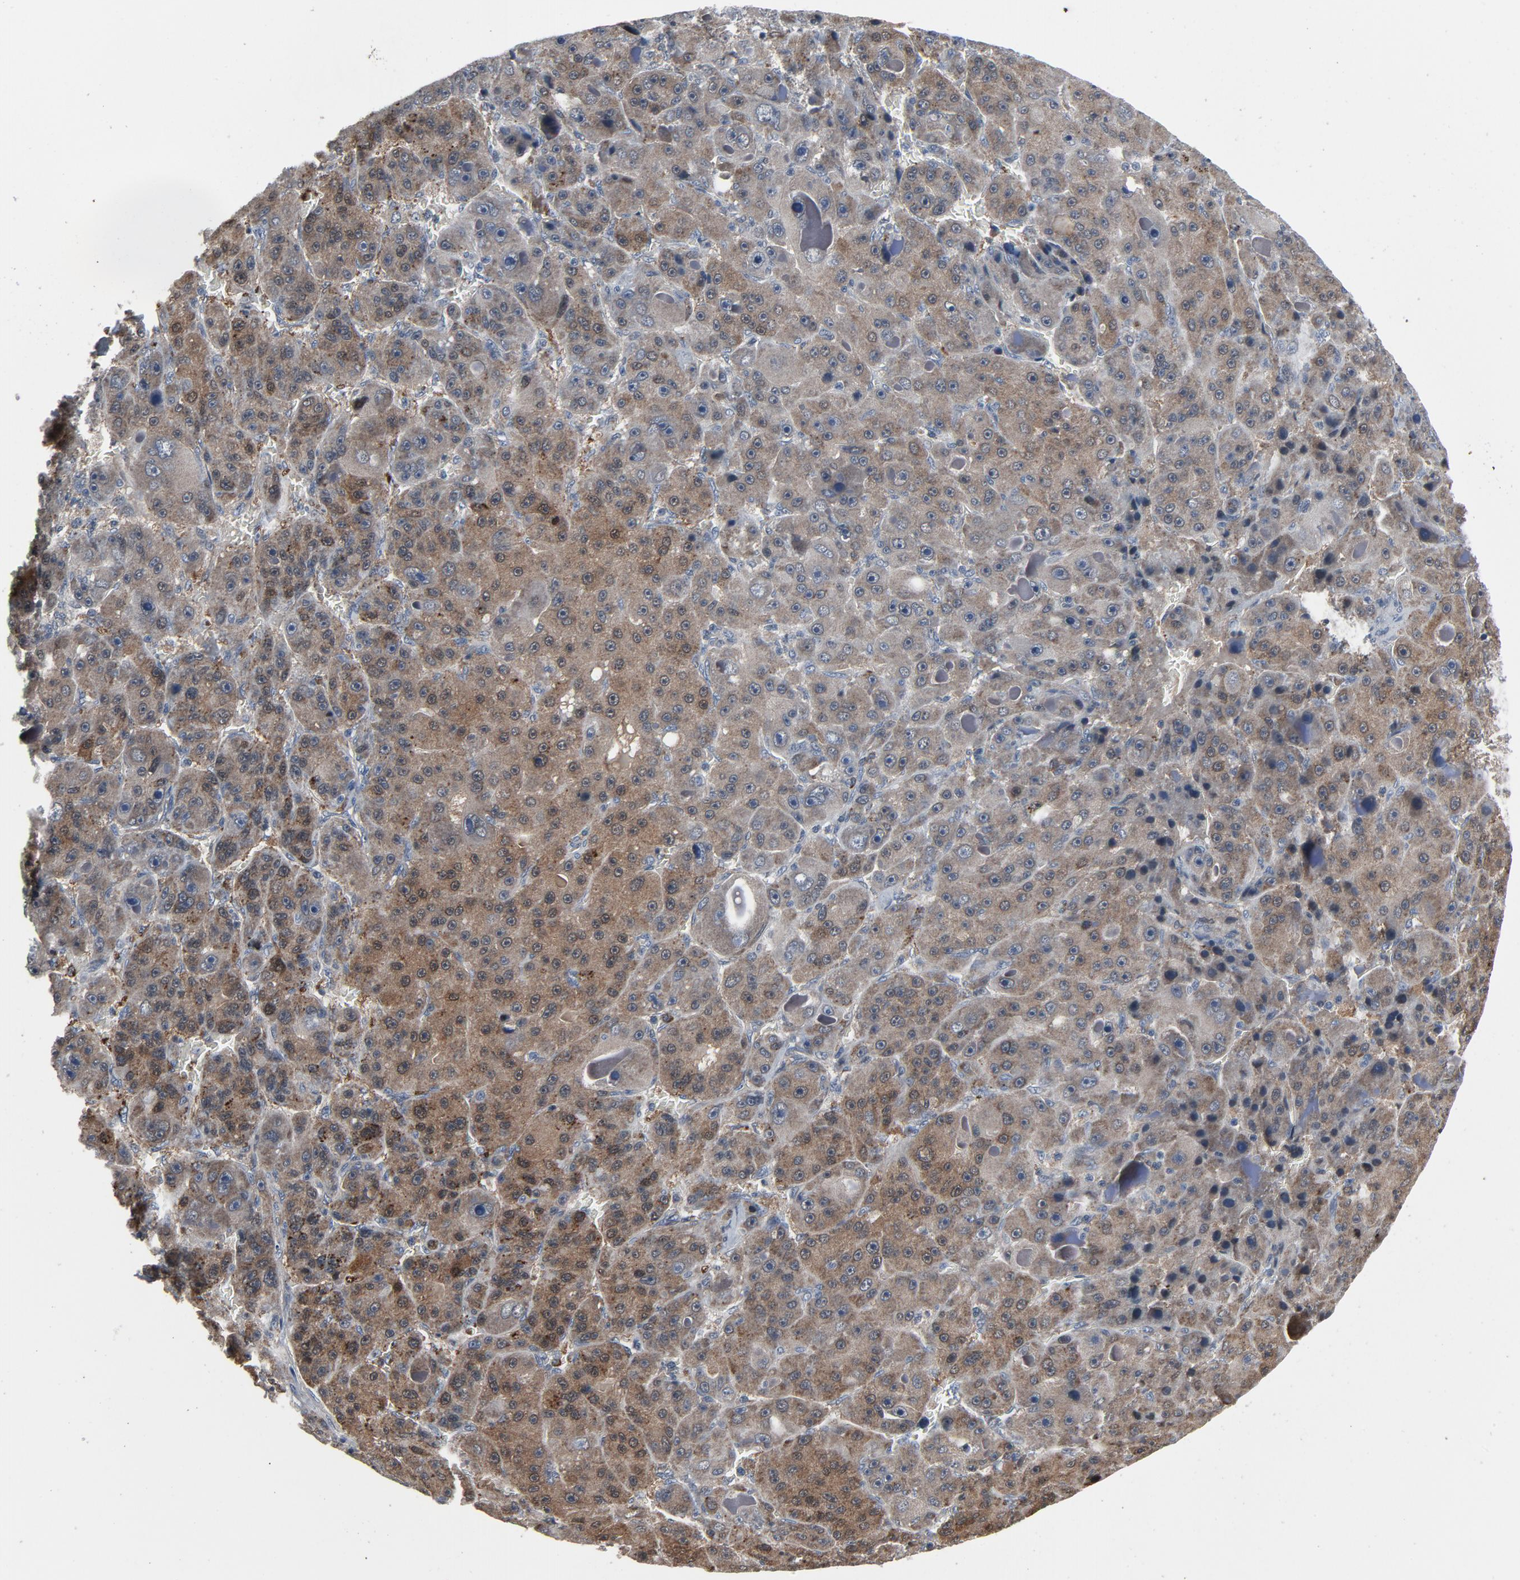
{"staining": {"intensity": "moderate", "quantity": "<25%", "location": "cytoplasmic/membranous"}, "tissue": "liver cancer", "cell_type": "Tumor cells", "image_type": "cancer", "snomed": [{"axis": "morphology", "description": "Carcinoma, Hepatocellular, NOS"}, {"axis": "topography", "description": "Liver"}], "caption": "Hepatocellular carcinoma (liver) tissue displays moderate cytoplasmic/membranous expression in about <25% of tumor cells, visualized by immunohistochemistry. (DAB IHC, brown staining for protein, blue staining for nuclei).", "gene": "PDZD4", "patient": {"sex": "male", "age": 76}}